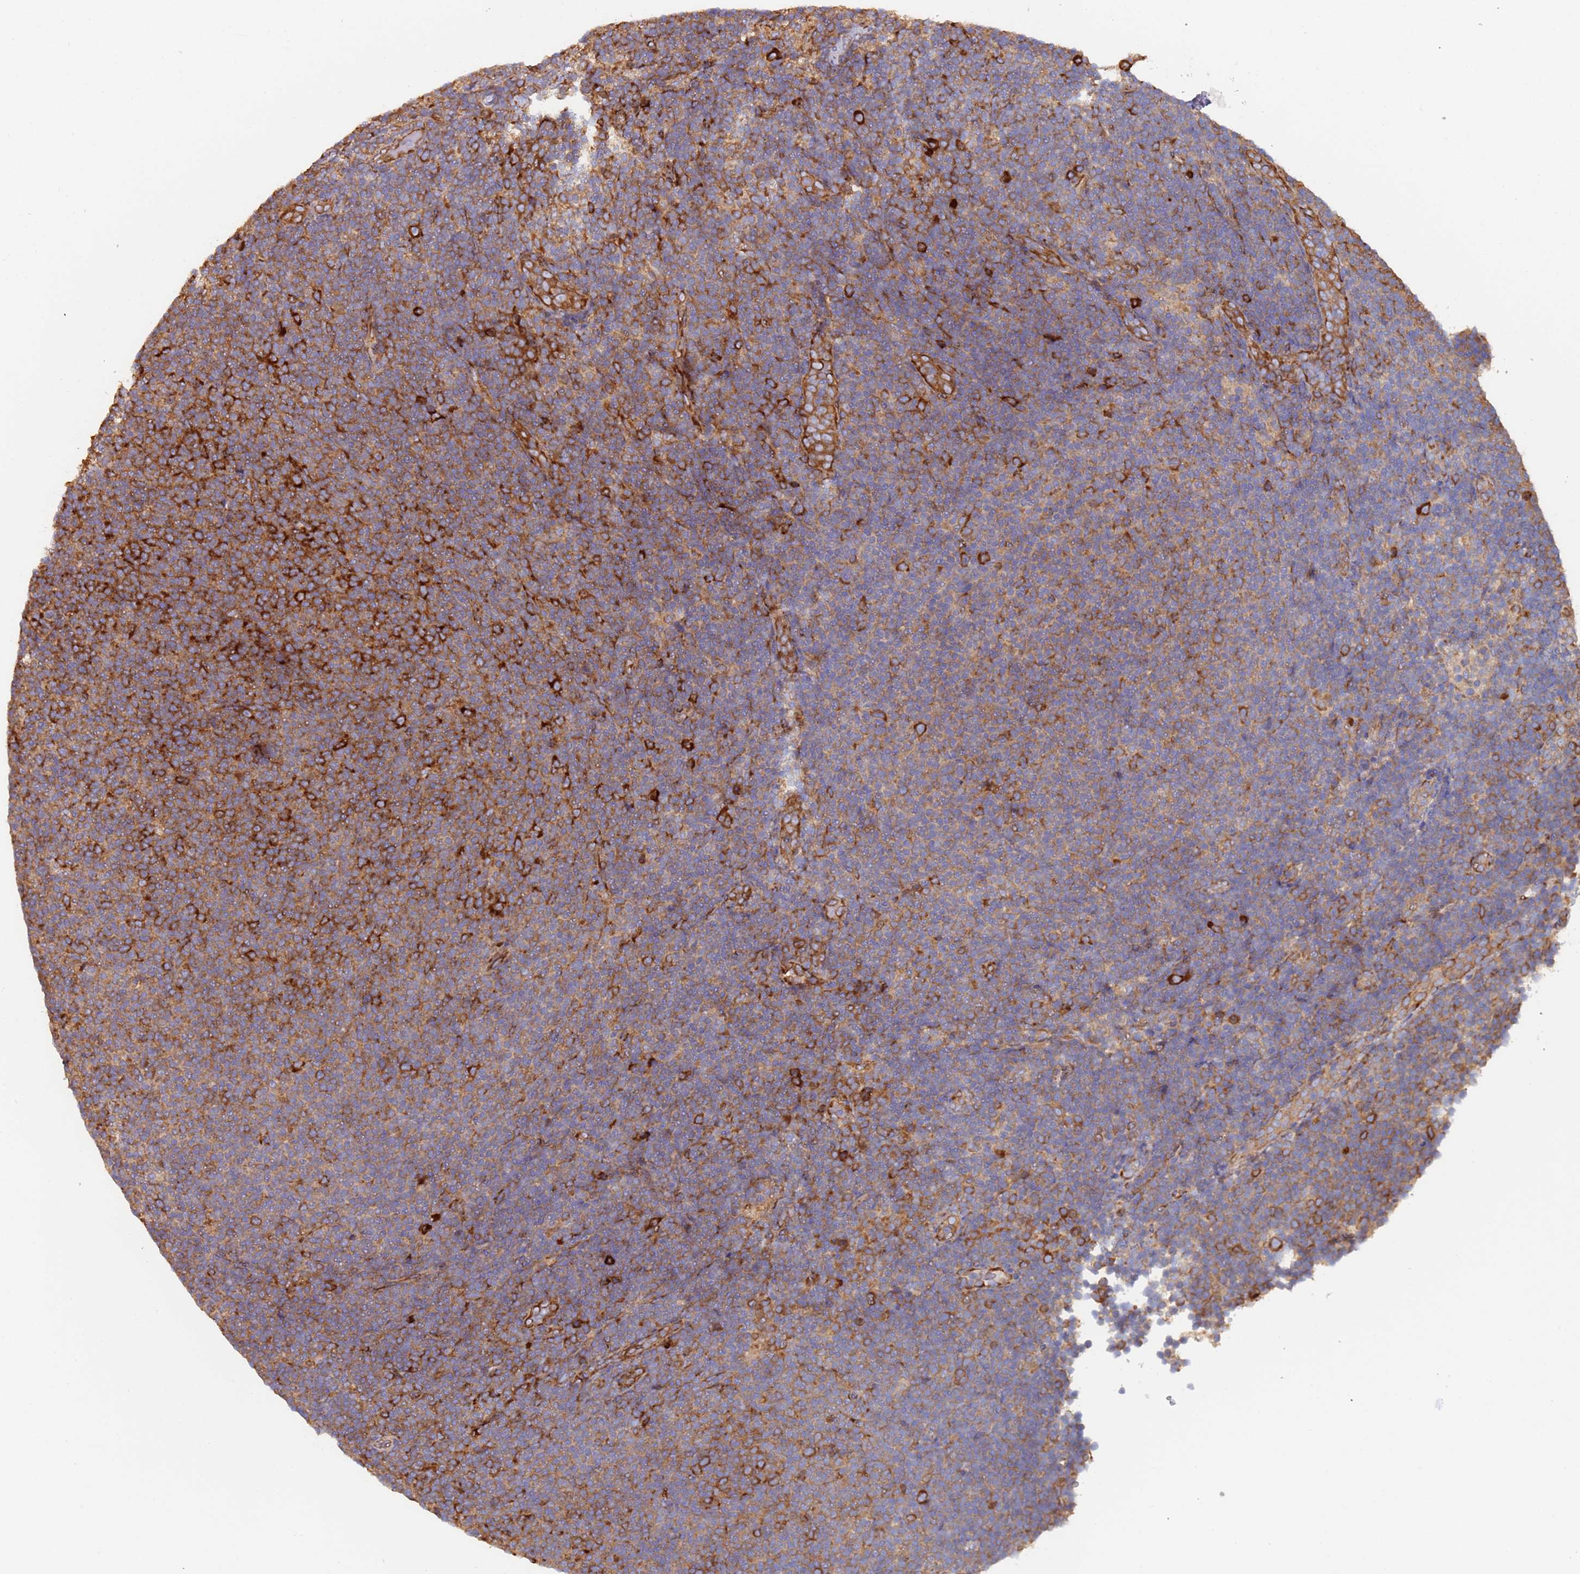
{"staining": {"intensity": "strong", "quantity": "25%-75%", "location": "cytoplasmic/membranous"}, "tissue": "lymphoma", "cell_type": "Tumor cells", "image_type": "cancer", "snomed": [{"axis": "morphology", "description": "Malignant lymphoma, non-Hodgkin's type, Low grade"}, {"axis": "topography", "description": "Lymph node"}], "caption": "Immunohistochemical staining of lymphoma exhibits strong cytoplasmic/membranous protein expression in approximately 25%-75% of tumor cells.", "gene": "ZNF844", "patient": {"sex": "male", "age": 66}}